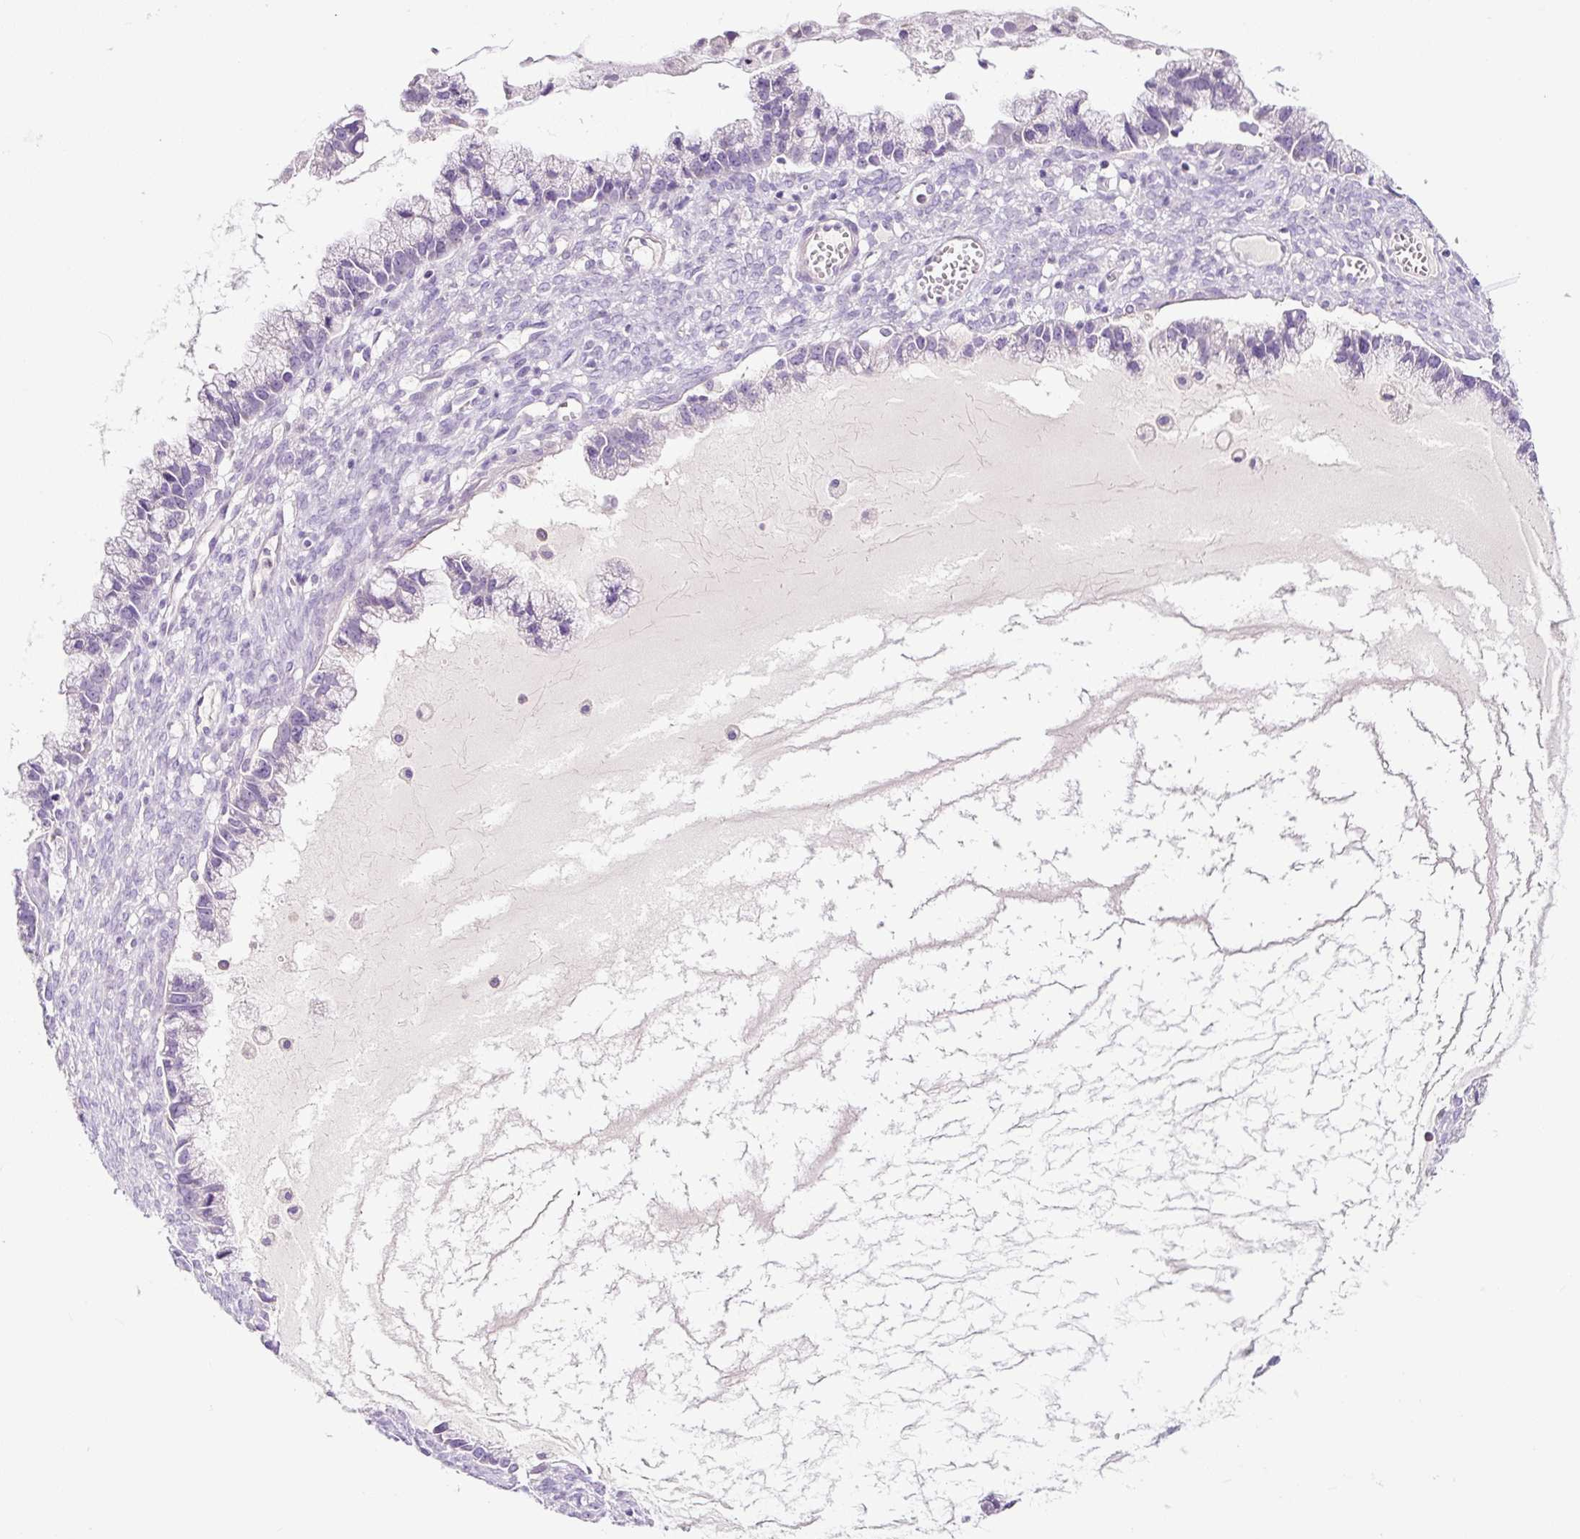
{"staining": {"intensity": "negative", "quantity": "none", "location": "none"}, "tissue": "ovarian cancer", "cell_type": "Tumor cells", "image_type": "cancer", "snomed": [{"axis": "morphology", "description": "Cystadenocarcinoma, mucinous, NOS"}, {"axis": "topography", "description": "Ovary"}], "caption": "DAB (3,3'-diaminobenzidine) immunohistochemical staining of ovarian cancer (mucinous cystadenocarcinoma) demonstrates no significant expression in tumor cells. (DAB IHC, high magnification).", "gene": "RNF212B", "patient": {"sex": "female", "age": 72}}